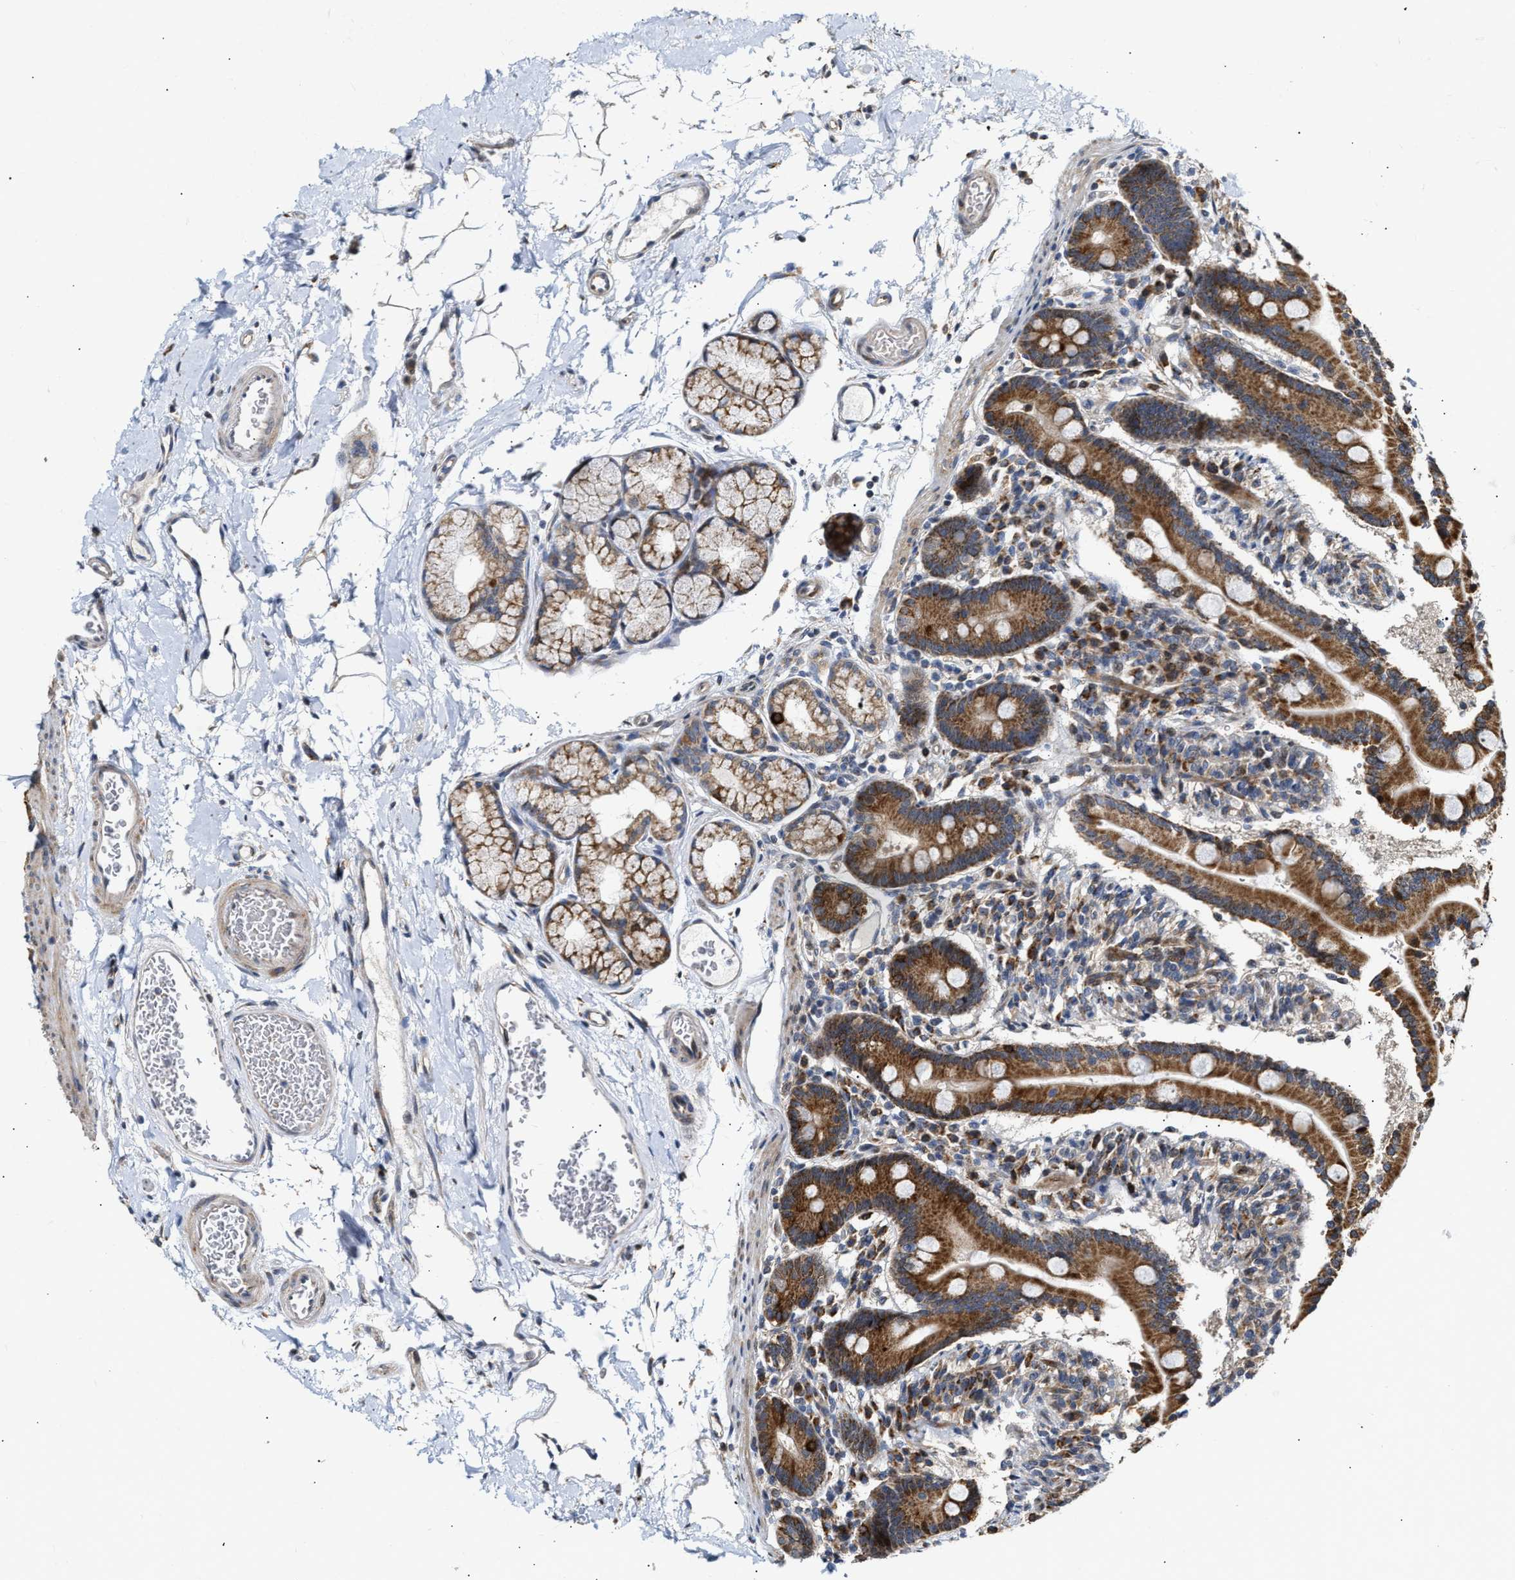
{"staining": {"intensity": "strong", "quantity": ">75%", "location": "cytoplasmic/membranous"}, "tissue": "duodenum", "cell_type": "Glandular cells", "image_type": "normal", "snomed": [{"axis": "morphology", "description": "Normal tissue, NOS"}, {"axis": "topography", "description": "Duodenum"}], "caption": "The photomicrograph exhibits immunohistochemical staining of normal duodenum. There is strong cytoplasmic/membranous positivity is identified in approximately >75% of glandular cells.", "gene": "DEPTOR", "patient": {"sex": "male", "age": 54}}